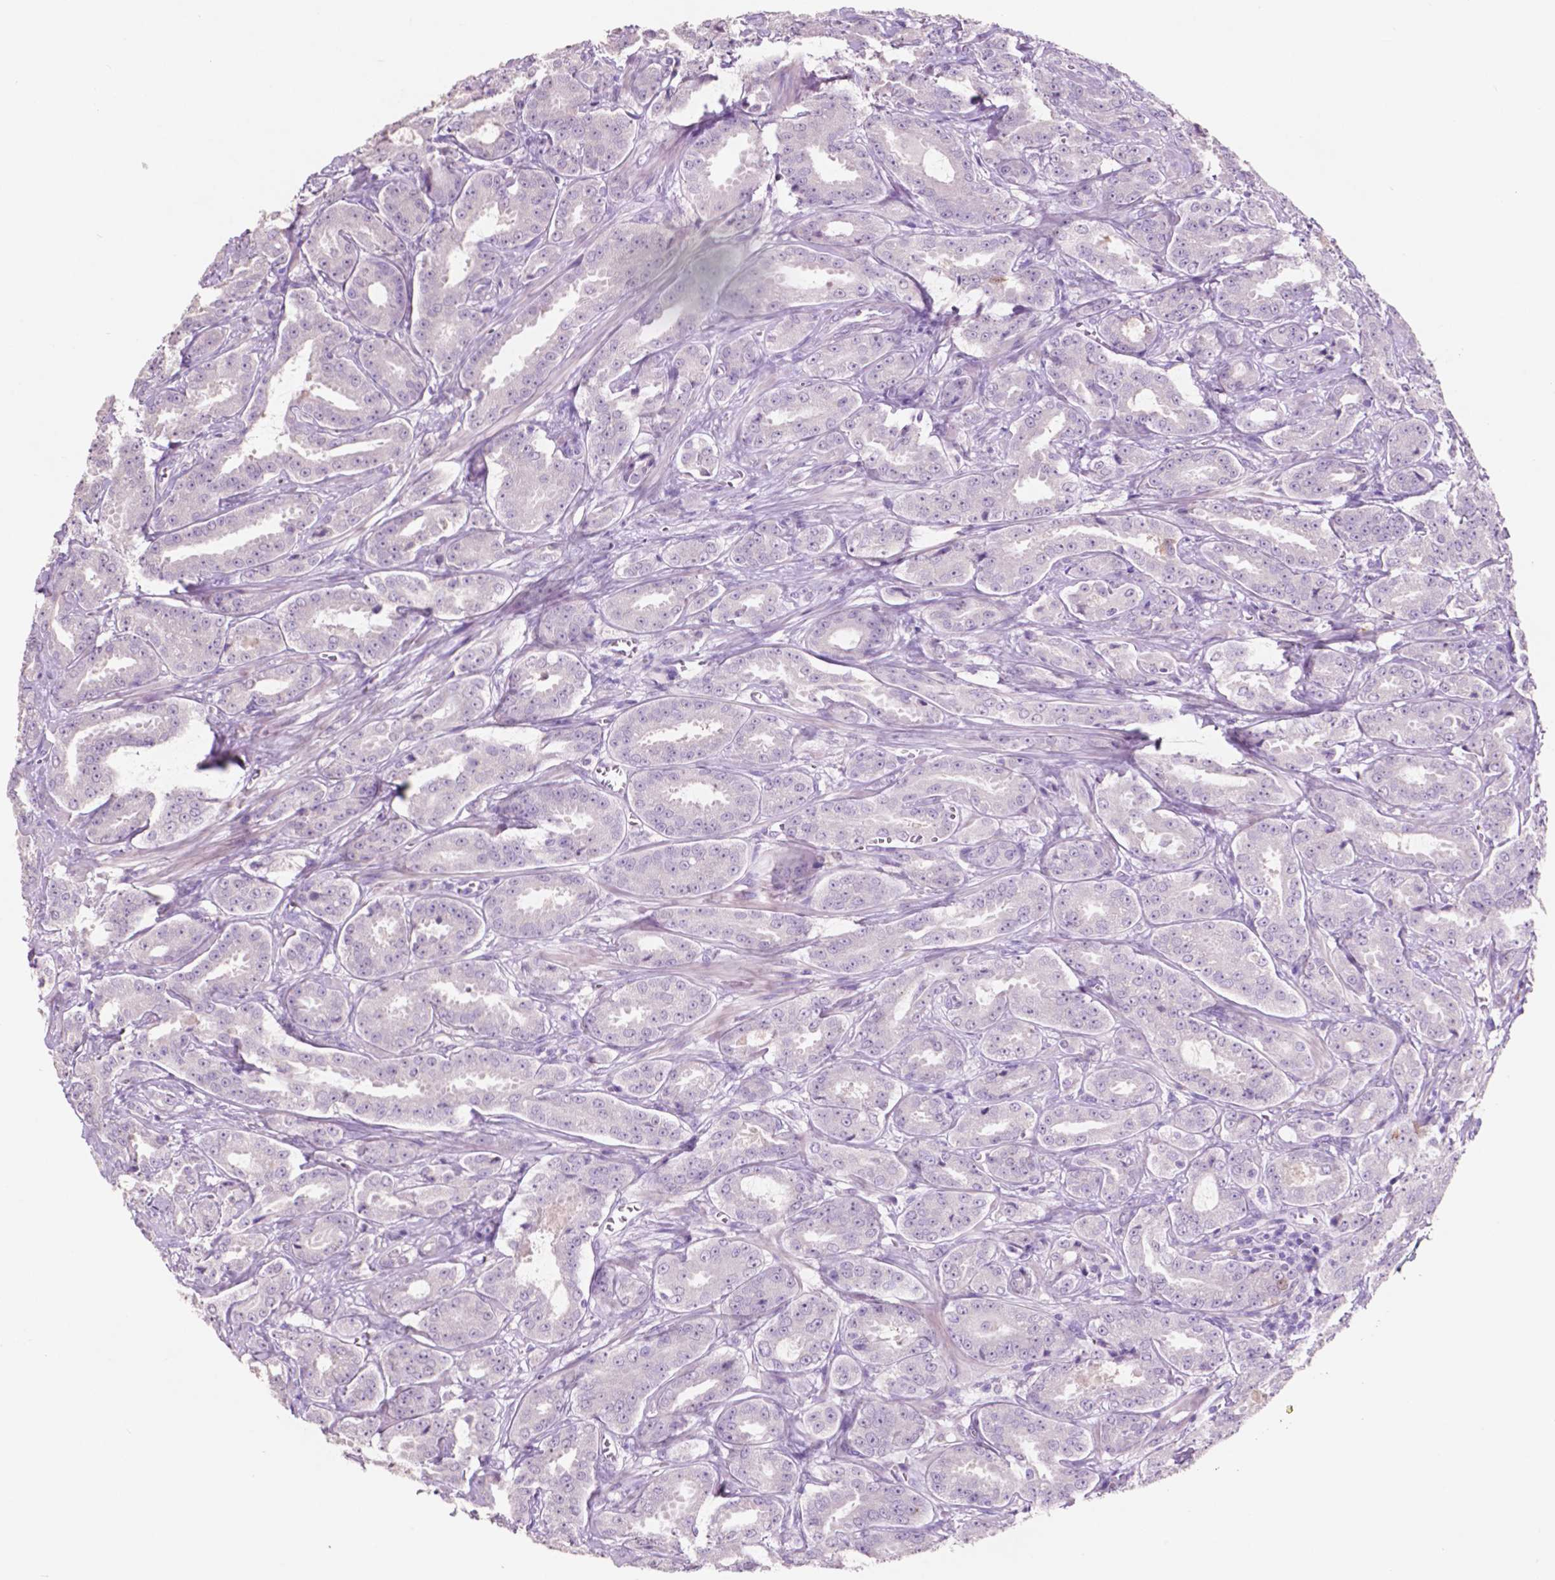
{"staining": {"intensity": "negative", "quantity": "none", "location": "none"}, "tissue": "prostate cancer", "cell_type": "Tumor cells", "image_type": "cancer", "snomed": [{"axis": "morphology", "description": "Adenocarcinoma, High grade"}, {"axis": "topography", "description": "Prostate"}], "caption": "IHC of human high-grade adenocarcinoma (prostate) reveals no staining in tumor cells. (DAB immunohistochemistry with hematoxylin counter stain).", "gene": "IDO1", "patient": {"sex": "male", "age": 64}}